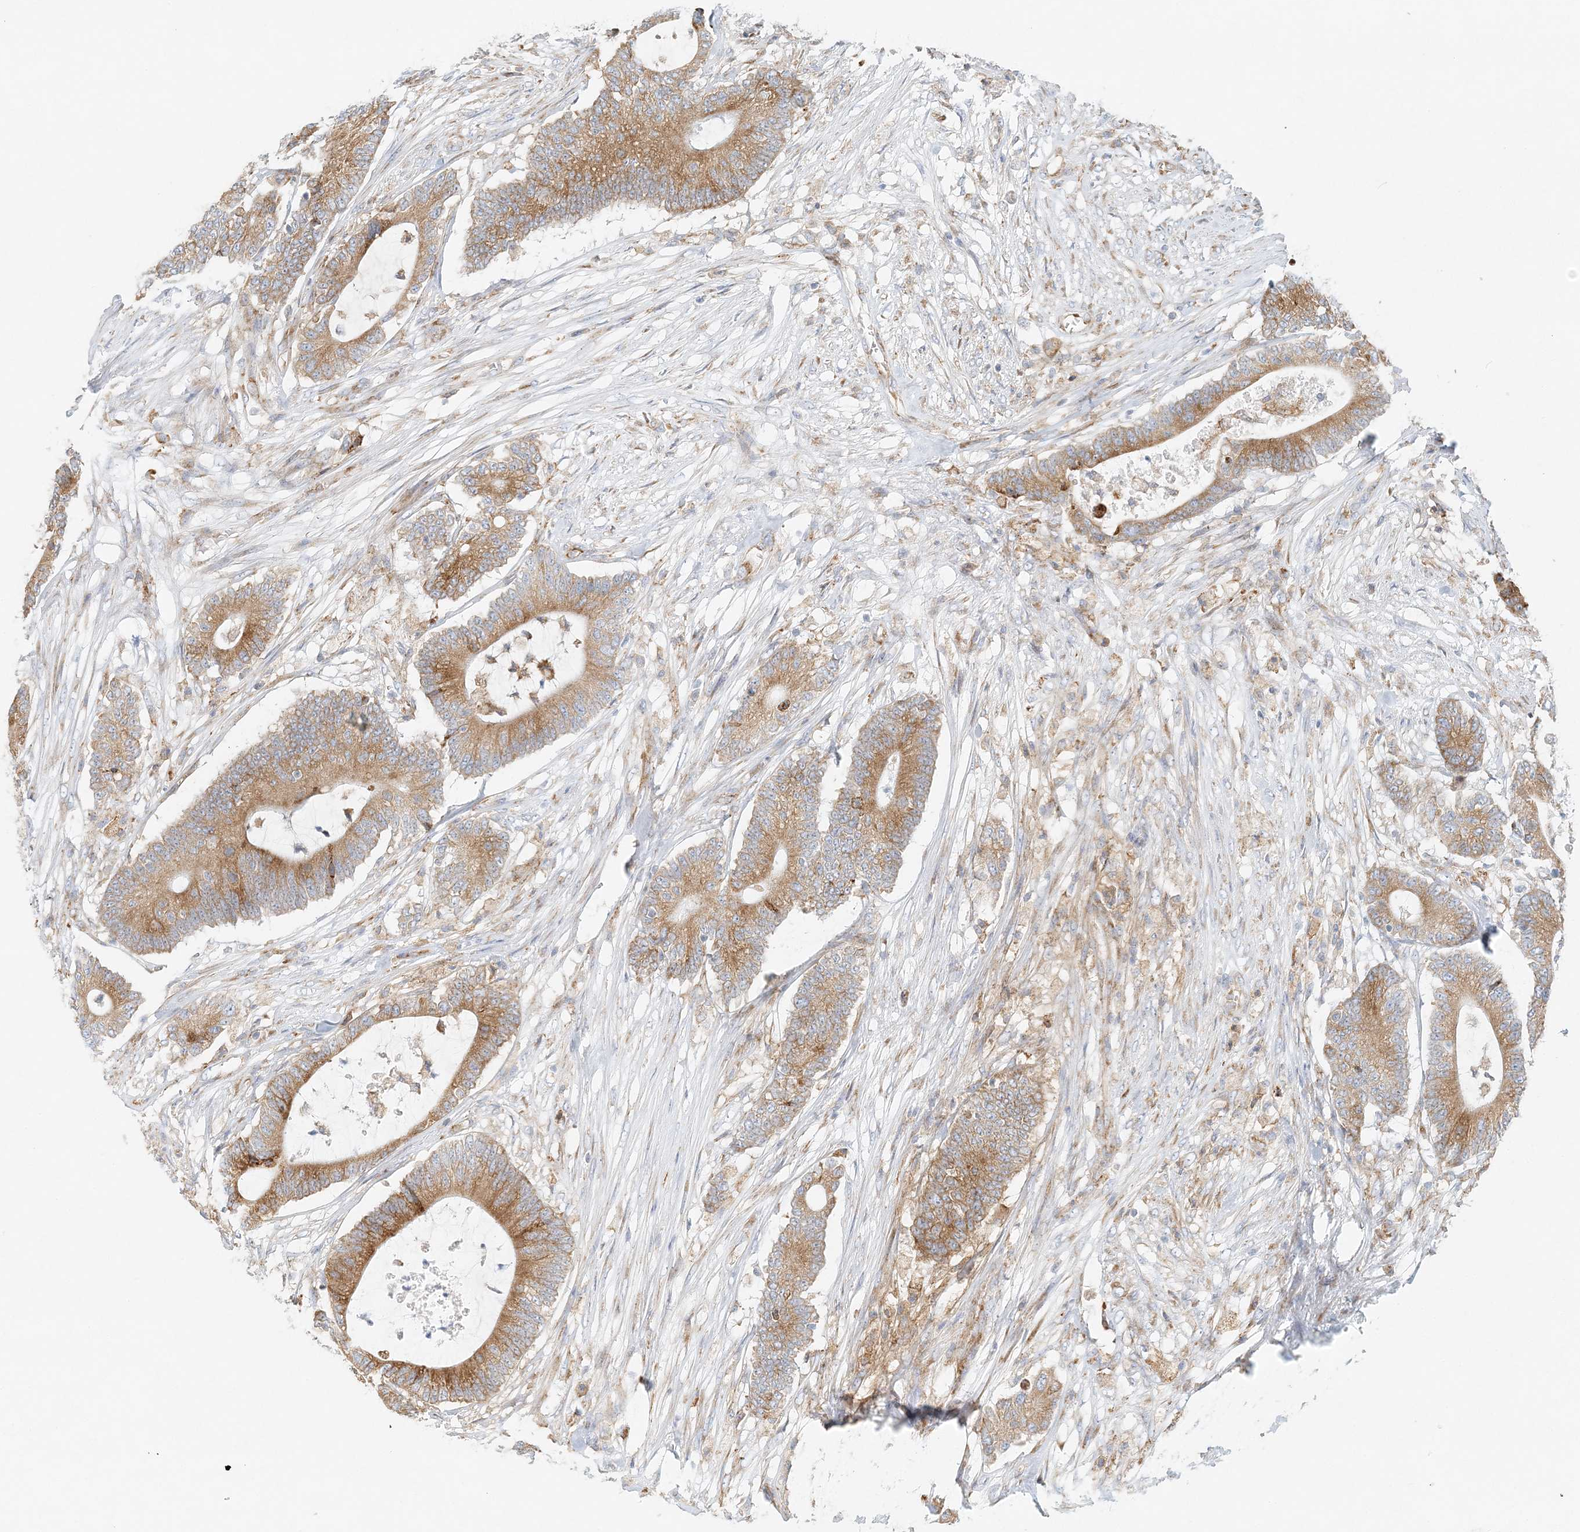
{"staining": {"intensity": "moderate", "quantity": ">75%", "location": "cytoplasmic/membranous"}, "tissue": "colorectal cancer", "cell_type": "Tumor cells", "image_type": "cancer", "snomed": [{"axis": "morphology", "description": "Adenocarcinoma, NOS"}, {"axis": "topography", "description": "Colon"}], "caption": "A photomicrograph of colorectal cancer (adenocarcinoma) stained for a protein demonstrates moderate cytoplasmic/membranous brown staining in tumor cells. The staining was performed using DAB (3,3'-diaminobenzidine), with brown indicating positive protein expression. Nuclei are stained blue with hematoxylin.", "gene": "STK11IP", "patient": {"sex": "female", "age": 84}}